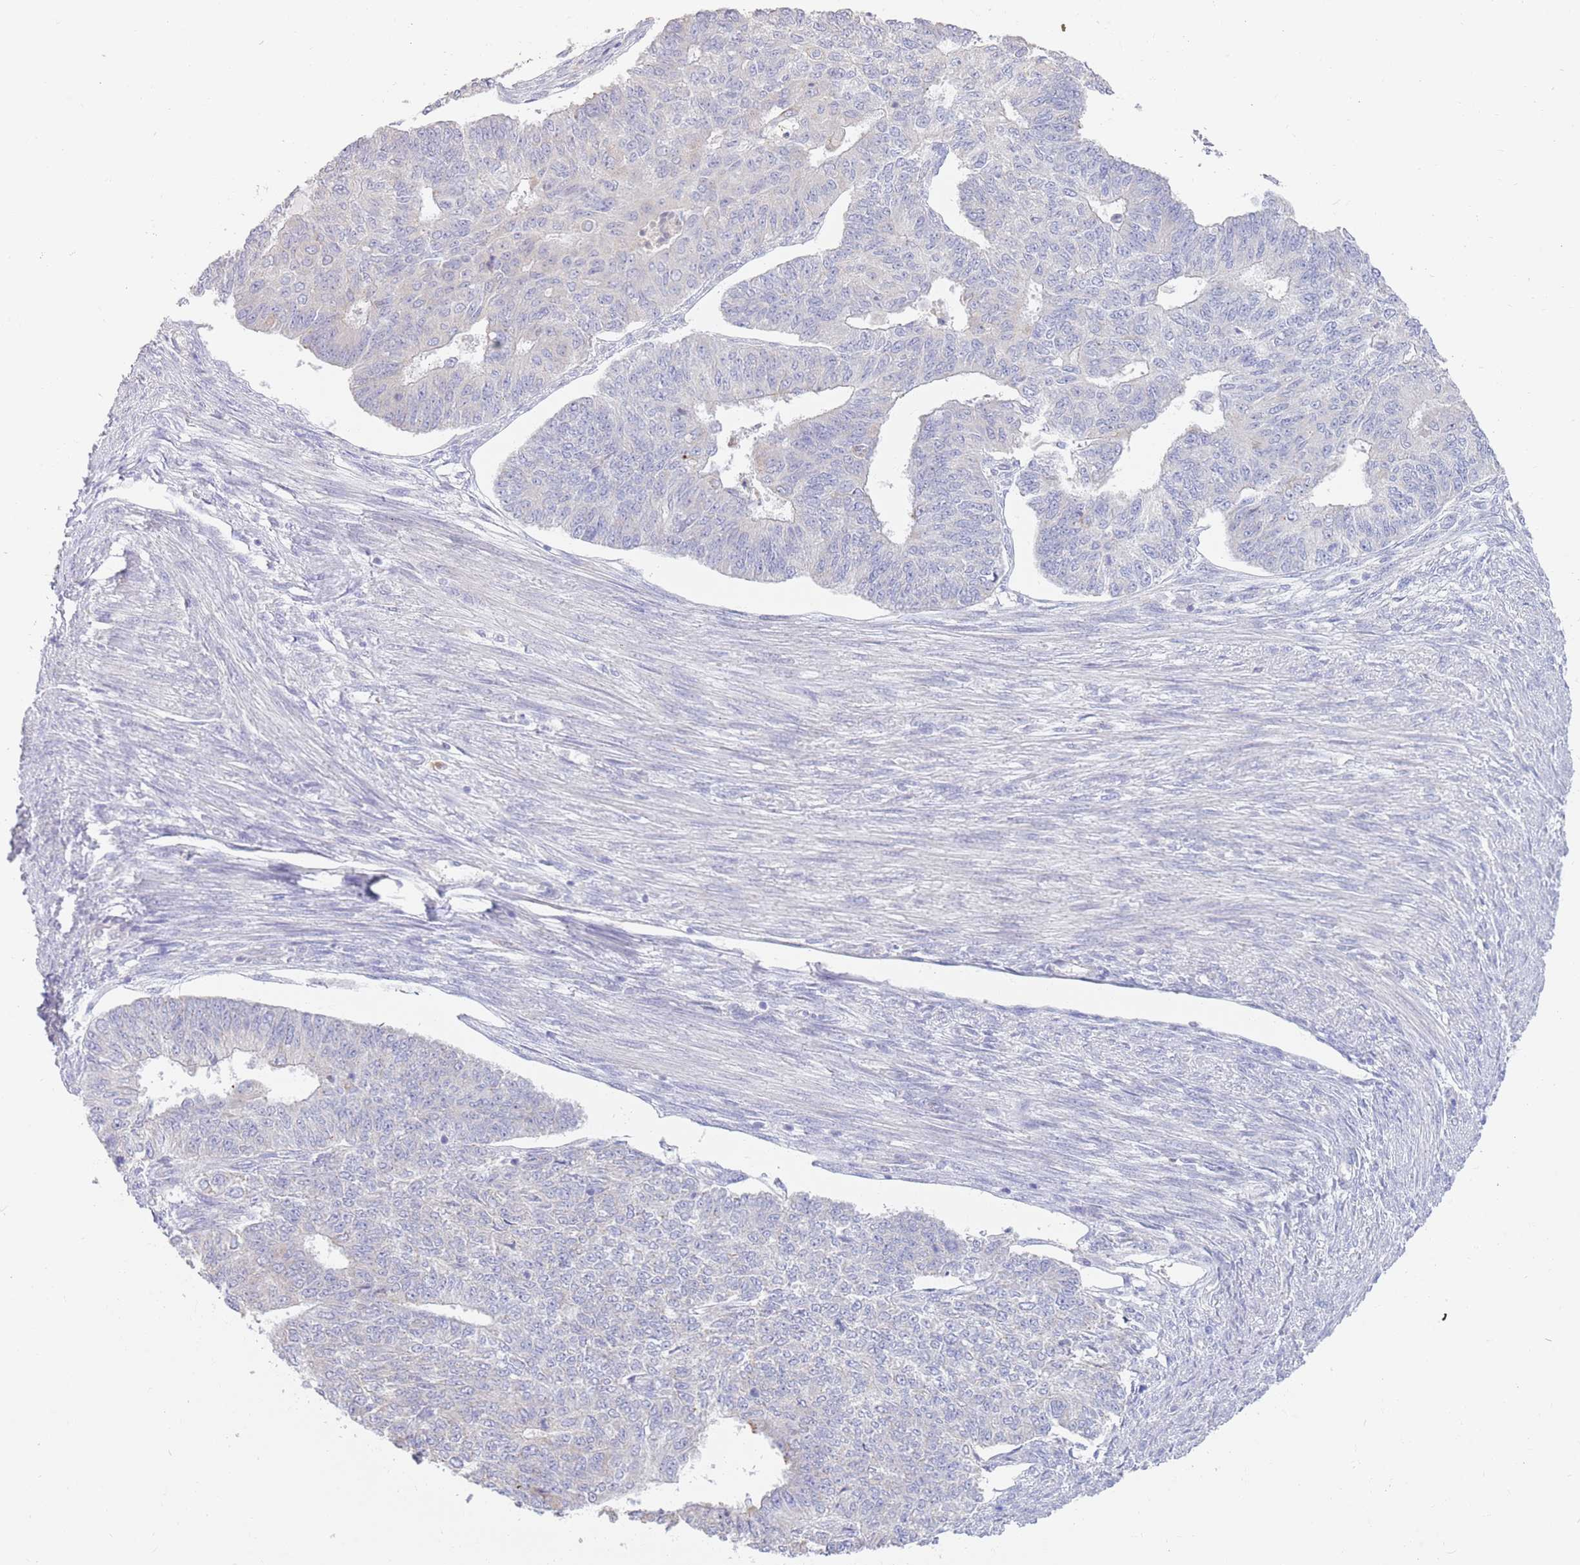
{"staining": {"intensity": "negative", "quantity": "none", "location": "none"}, "tissue": "endometrial cancer", "cell_type": "Tumor cells", "image_type": "cancer", "snomed": [{"axis": "morphology", "description": "Adenocarcinoma, NOS"}, {"axis": "topography", "description": "Endometrium"}], "caption": "There is no significant expression in tumor cells of adenocarcinoma (endometrial). Nuclei are stained in blue.", "gene": "CCDC149", "patient": {"sex": "female", "age": 32}}